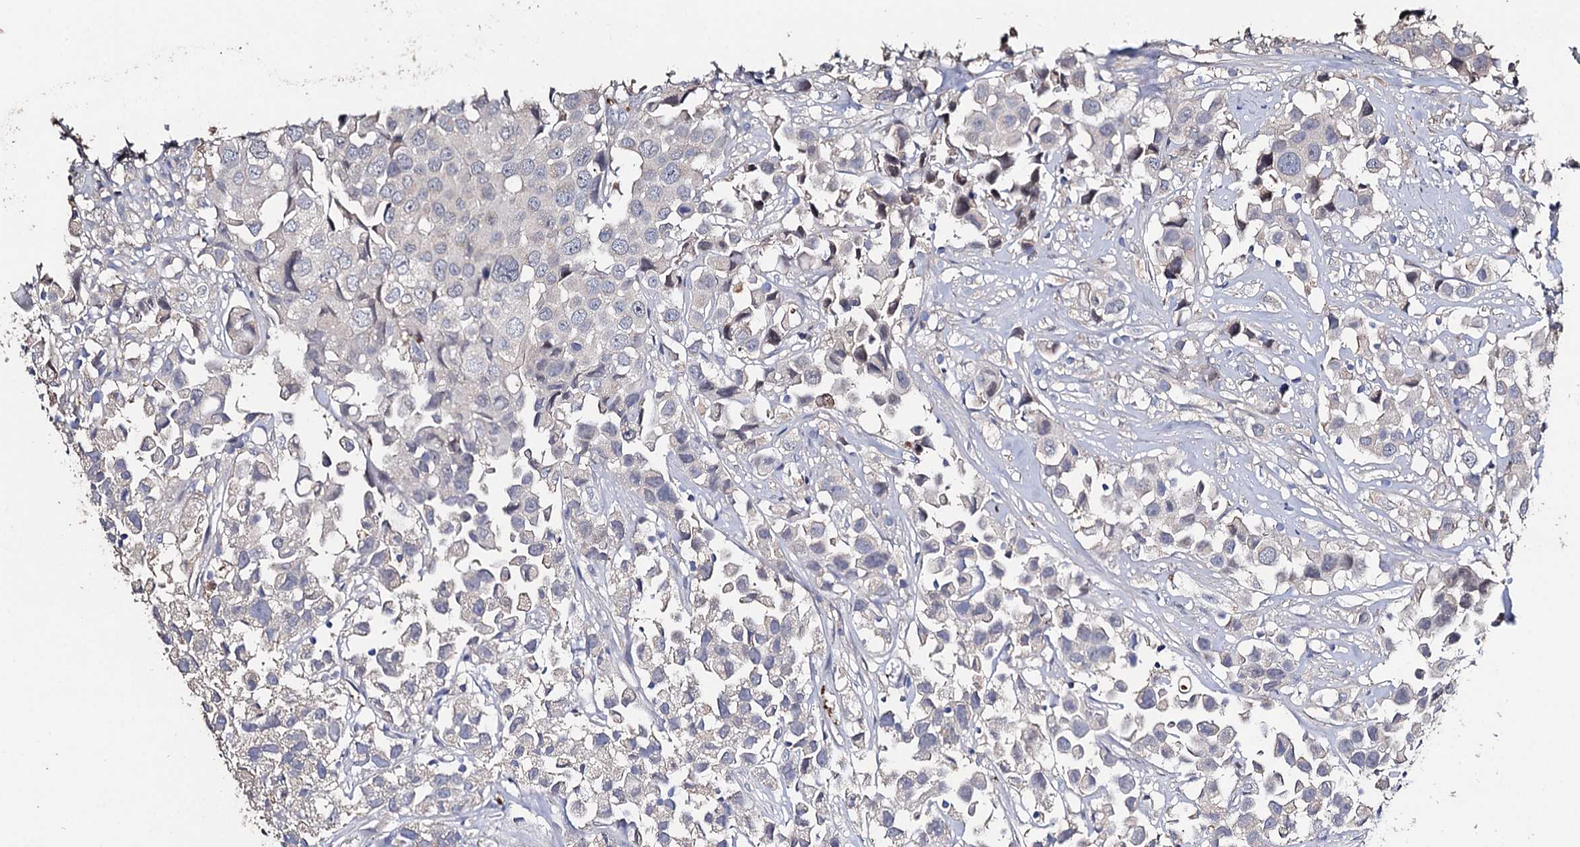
{"staining": {"intensity": "negative", "quantity": "none", "location": "none"}, "tissue": "urothelial cancer", "cell_type": "Tumor cells", "image_type": "cancer", "snomed": [{"axis": "morphology", "description": "Urothelial carcinoma, High grade"}, {"axis": "topography", "description": "Urinary bladder"}], "caption": "Immunohistochemical staining of high-grade urothelial carcinoma demonstrates no significant positivity in tumor cells.", "gene": "DNAH6", "patient": {"sex": "female", "age": 75}}